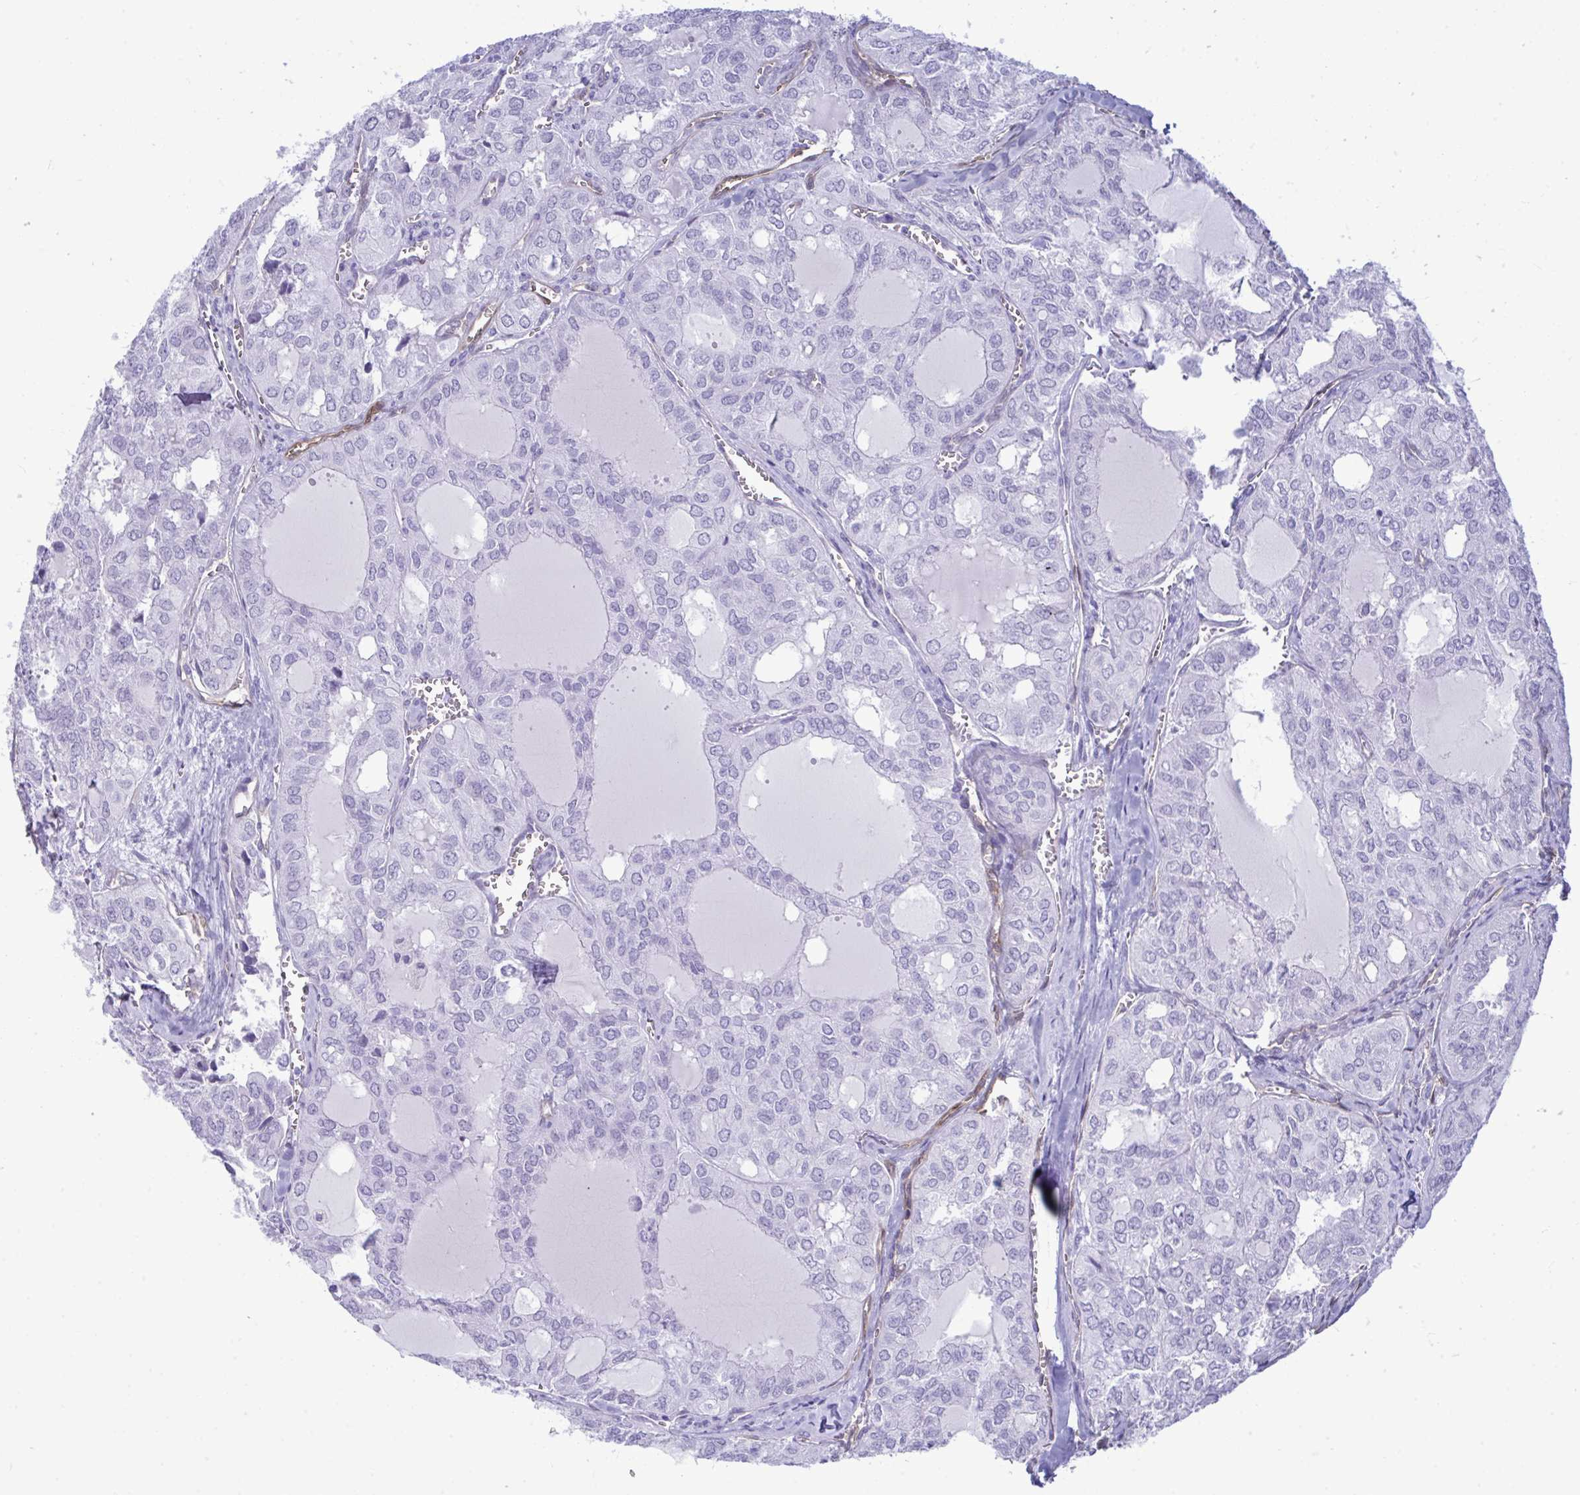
{"staining": {"intensity": "negative", "quantity": "none", "location": "none"}, "tissue": "thyroid cancer", "cell_type": "Tumor cells", "image_type": "cancer", "snomed": [{"axis": "morphology", "description": "Follicular adenoma carcinoma, NOS"}, {"axis": "topography", "description": "Thyroid gland"}], "caption": "DAB immunohistochemical staining of thyroid follicular adenoma carcinoma exhibits no significant expression in tumor cells.", "gene": "LIMS2", "patient": {"sex": "male", "age": 75}}